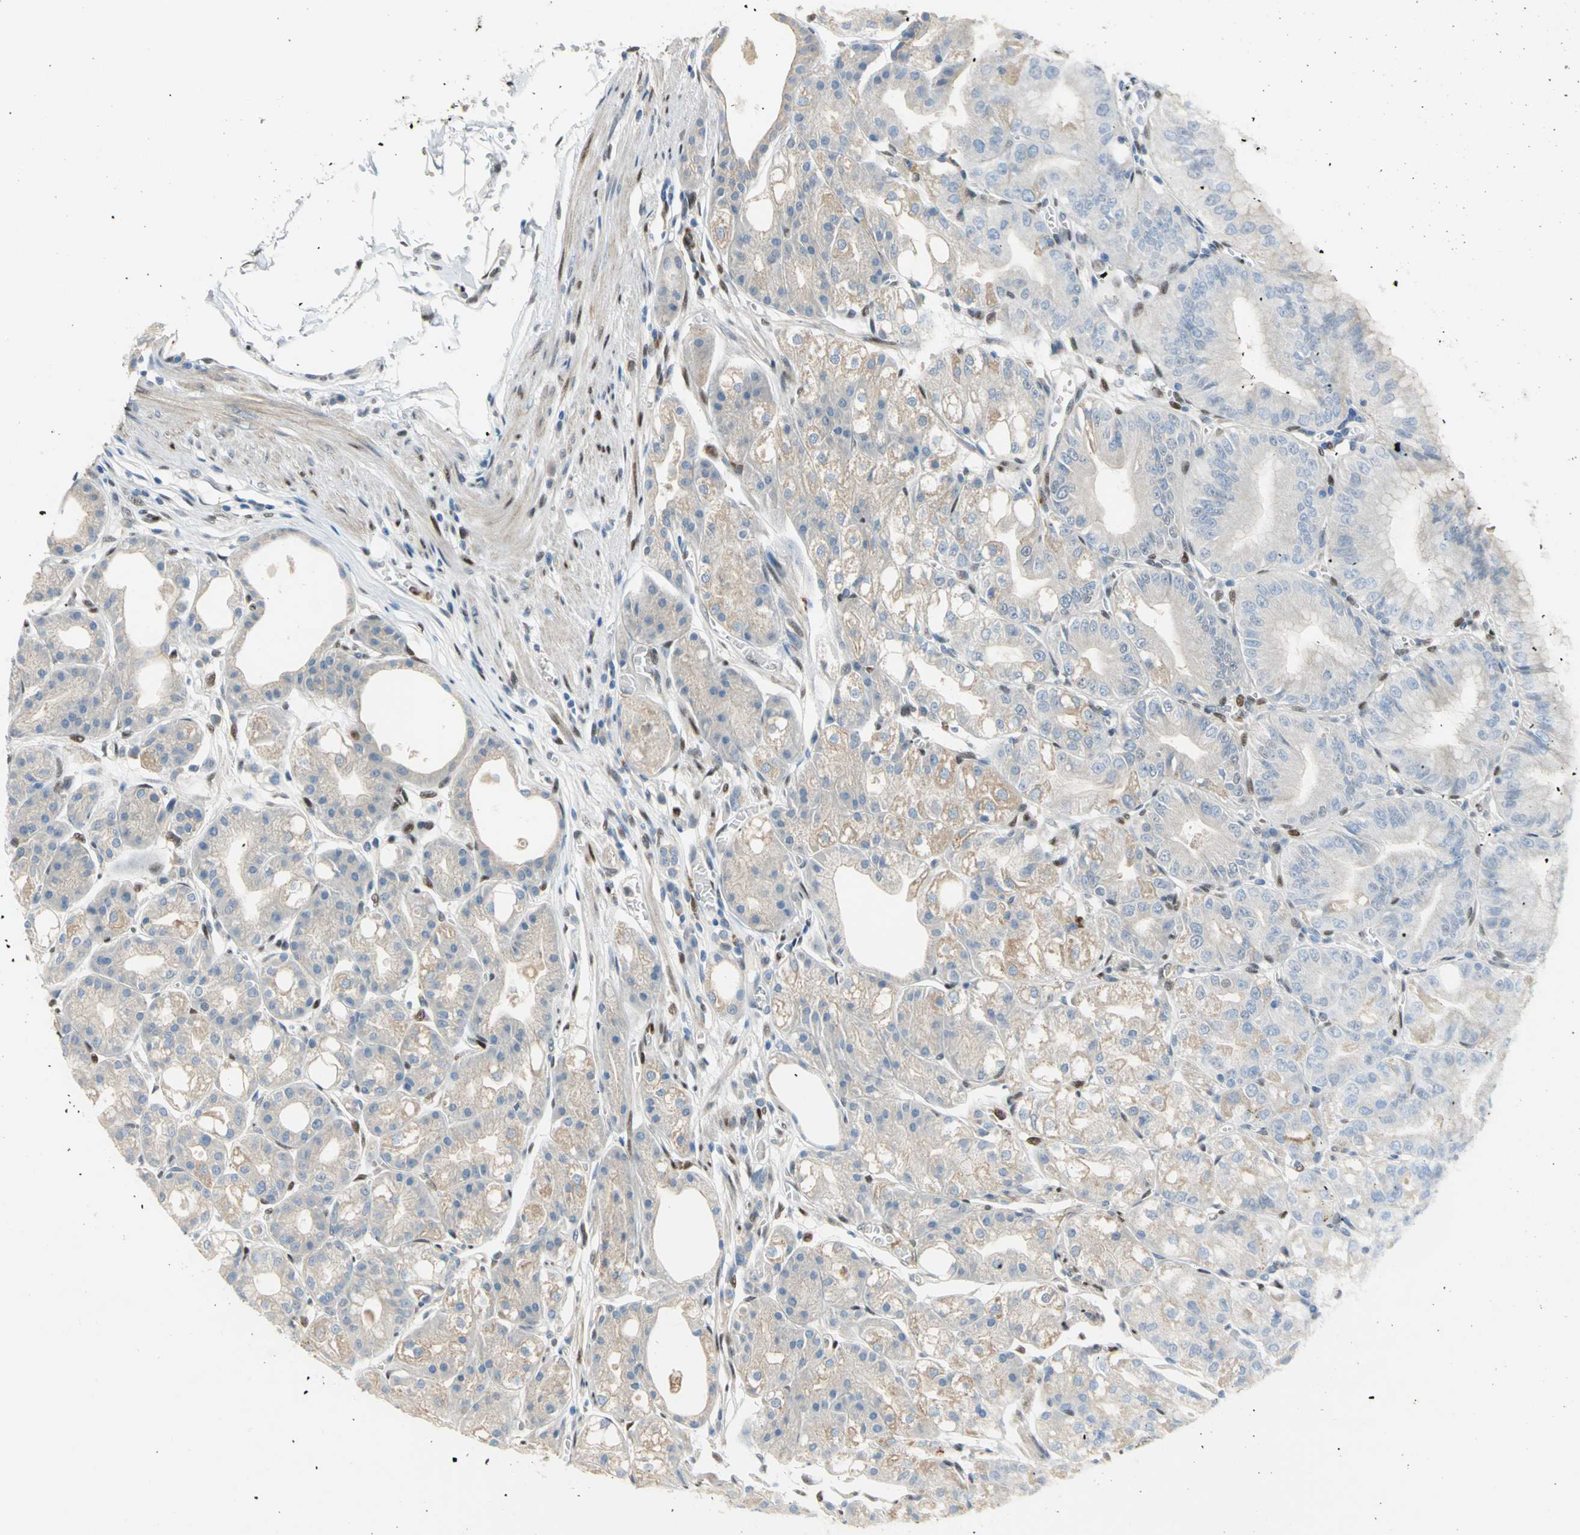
{"staining": {"intensity": "weak", "quantity": ">75%", "location": "cytoplasmic/membranous,nuclear"}, "tissue": "stomach", "cell_type": "Glandular cells", "image_type": "normal", "snomed": [{"axis": "morphology", "description": "Normal tissue, NOS"}, {"axis": "topography", "description": "Stomach, lower"}], "caption": "Normal stomach reveals weak cytoplasmic/membranous,nuclear expression in approximately >75% of glandular cells, visualized by immunohistochemistry.", "gene": "RBFOX2", "patient": {"sex": "male", "age": 71}}